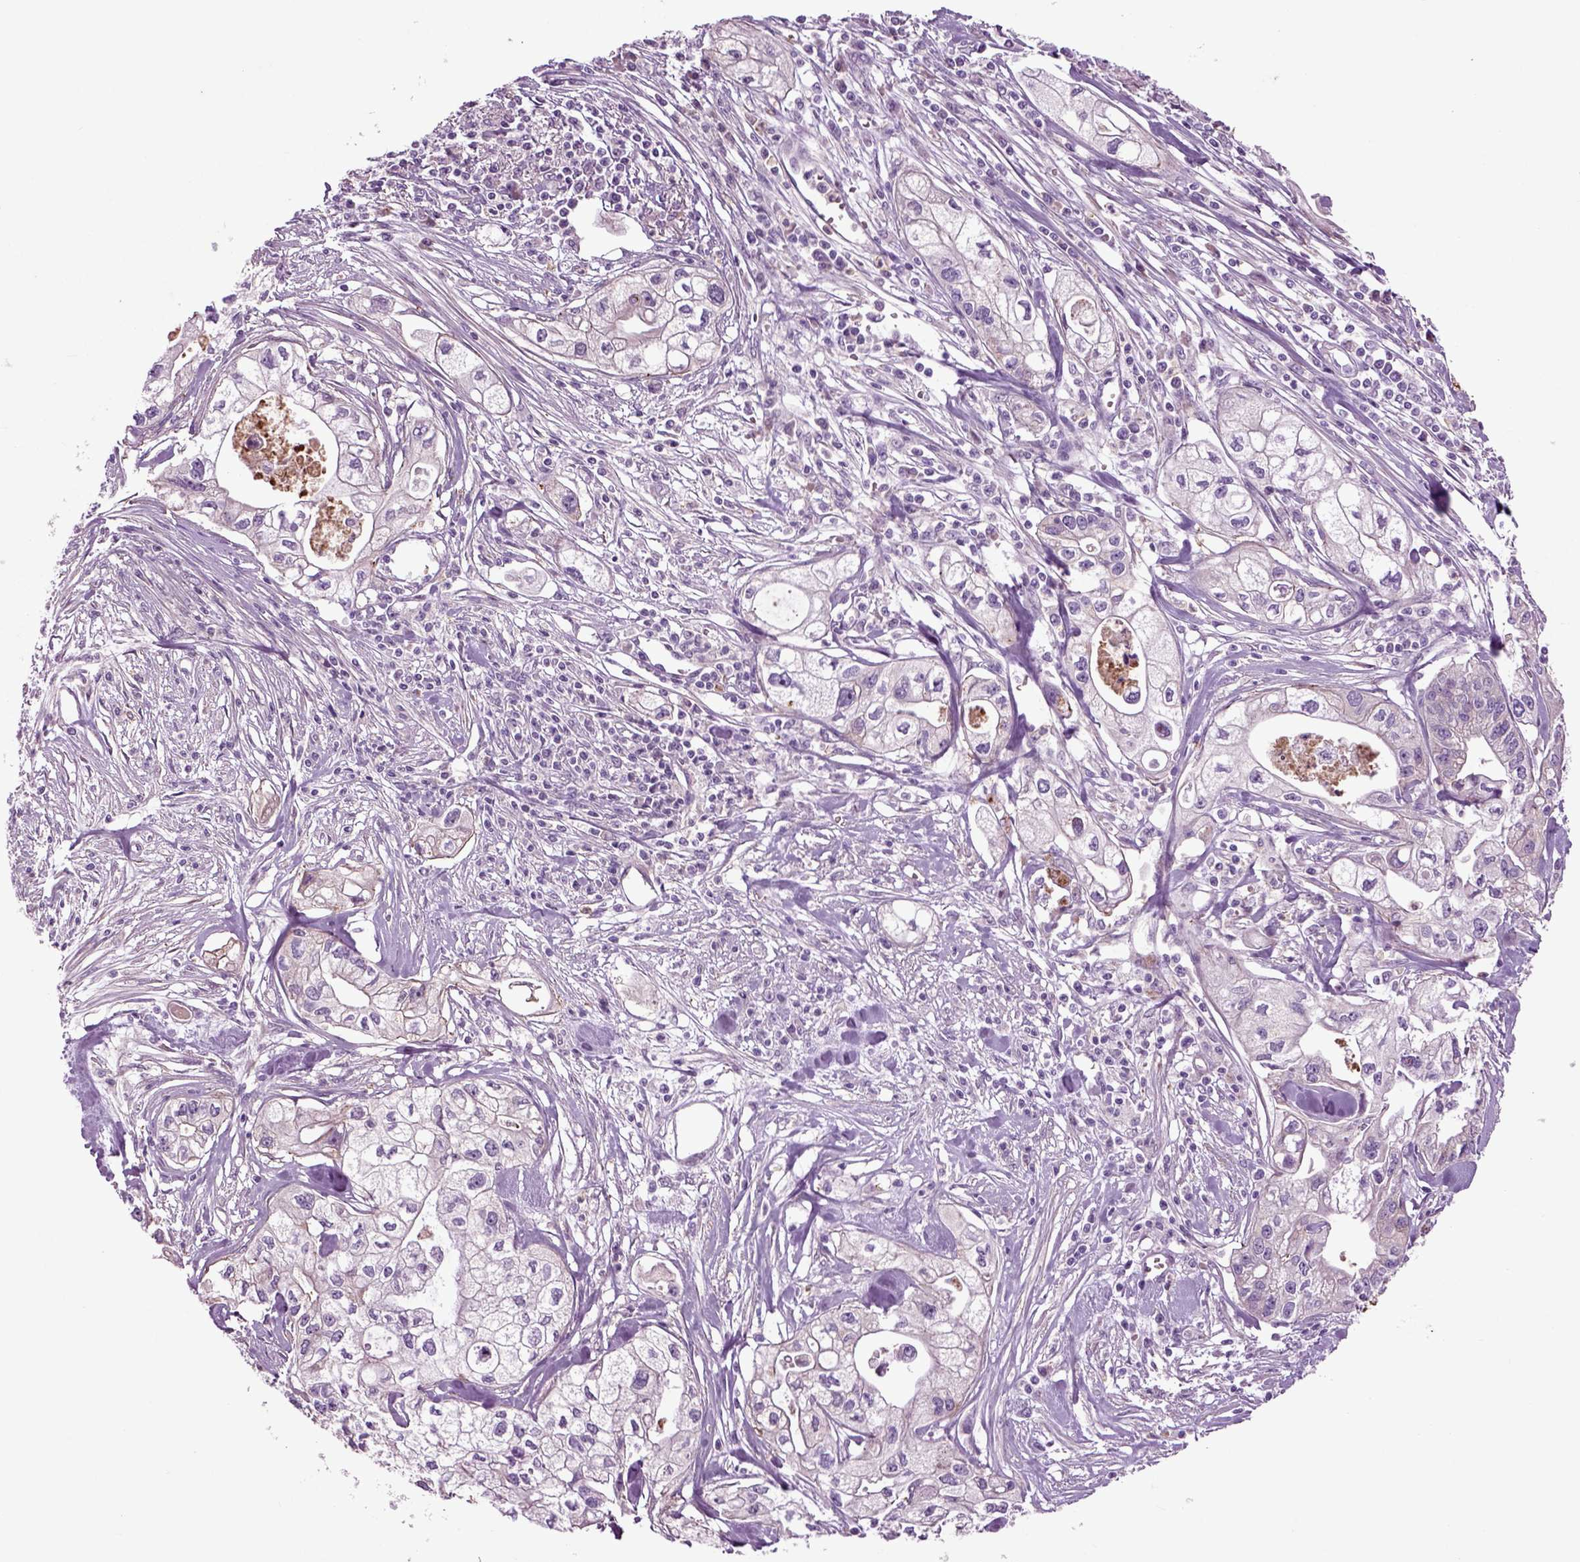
{"staining": {"intensity": "negative", "quantity": "none", "location": "none"}, "tissue": "pancreatic cancer", "cell_type": "Tumor cells", "image_type": "cancer", "snomed": [{"axis": "morphology", "description": "Adenocarcinoma, NOS"}, {"axis": "topography", "description": "Pancreas"}], "caption": "Immunohistochemistry photomicrograph of pancreatic cancer stained for a protein (brown), which demonstrates no expression in tumor cells.", "gene": "SPON1", "patient": {"sex": "male", "age": 70}}